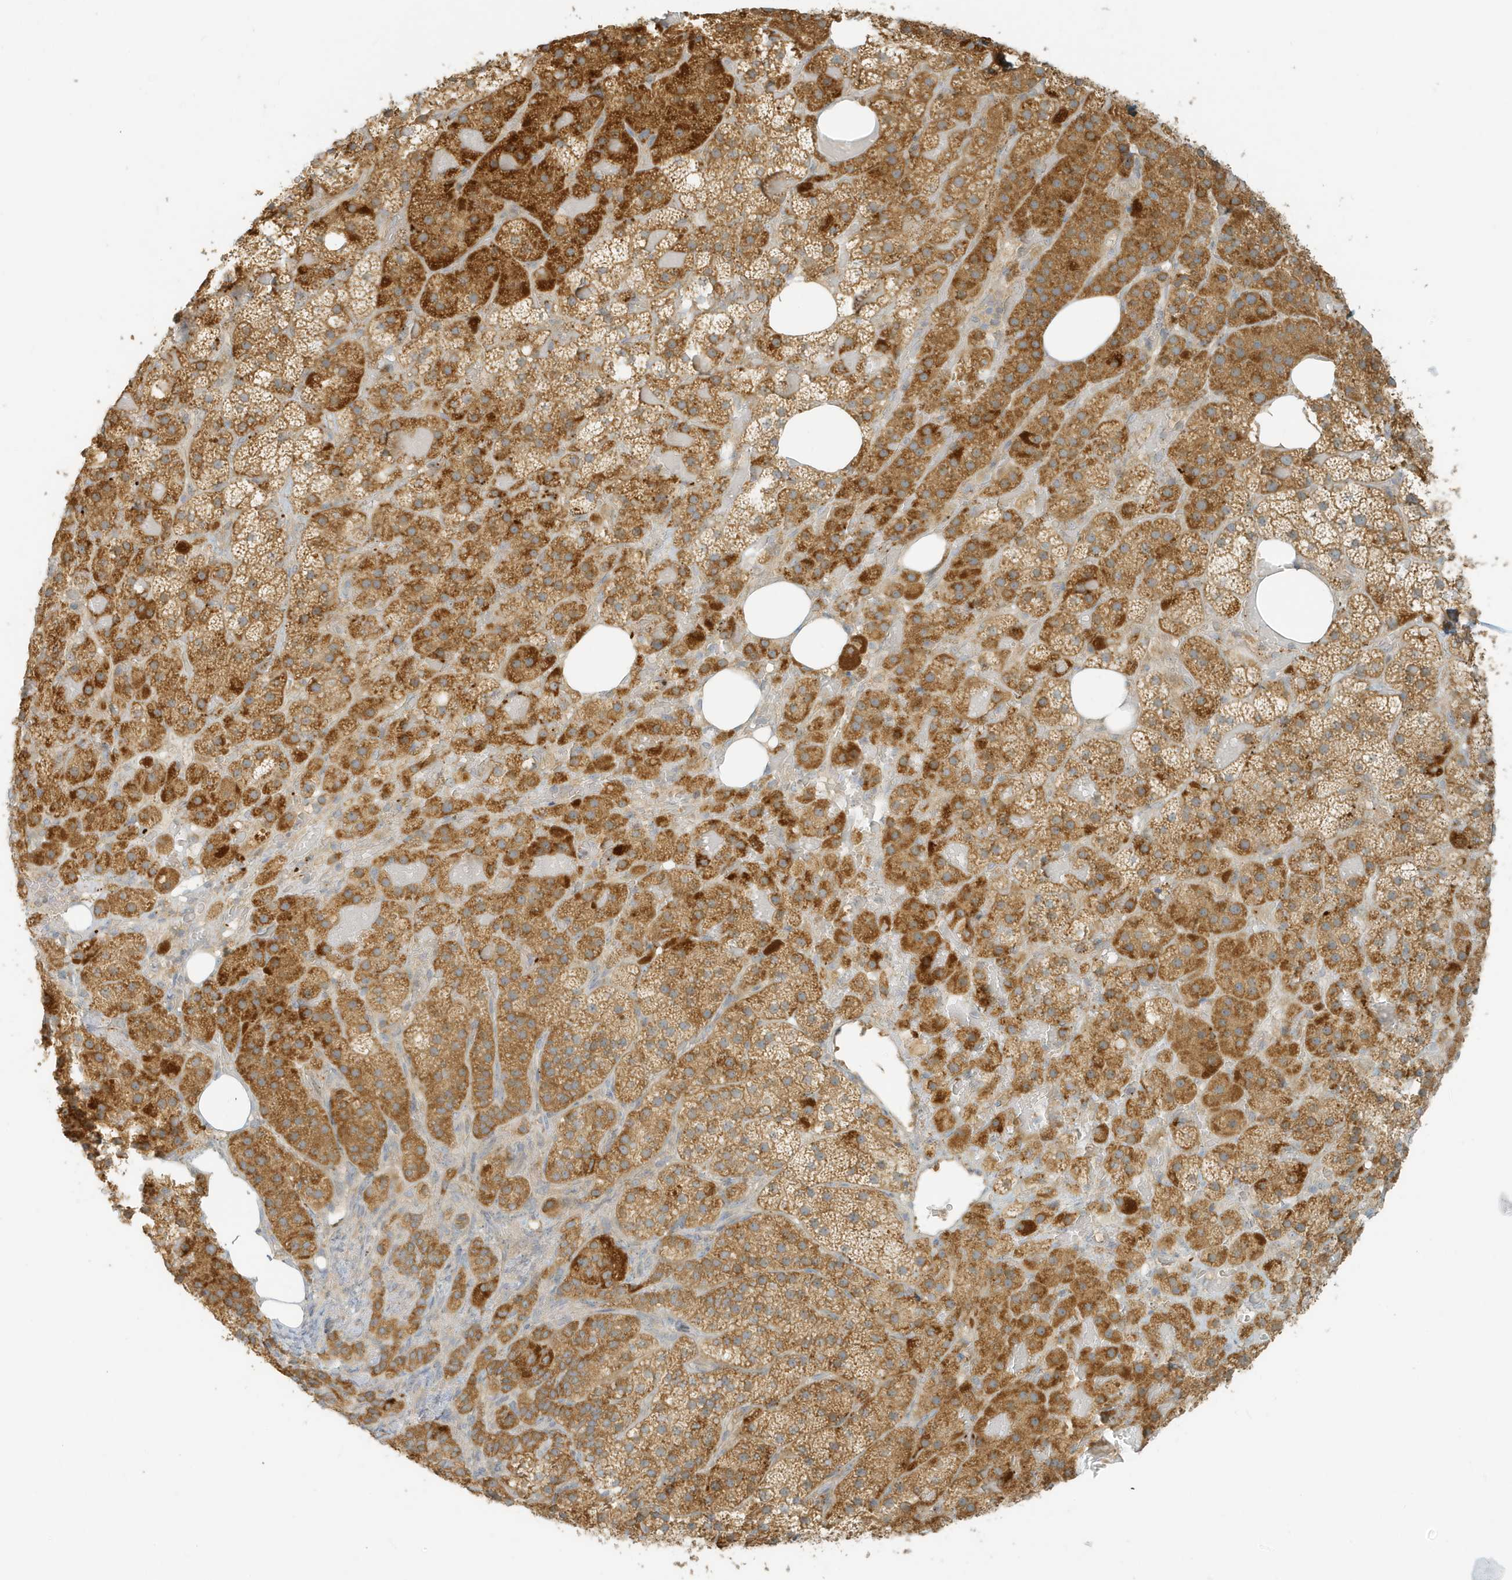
{"staining": {"intensity": "strong", "quantity": ">75%", "location": "cytoplasmic/membranous"}, "tissue": "adrenal gland", "cell_type": "Glandular cells", "image_type": "normal", "snomed": [{"axis": "morphology", "description": "Normal tissue, NOS"}, {"axis": "topography", "description": "Adrenal gland"}], "caption": "Immunohistochemical staining of benign adrenal gland displays strong cytoplasmic/membranous protein expression in about >75% of glandular cells.", "gene": "MCOLN1", "patient": {"sex": "female", "age": 59}}